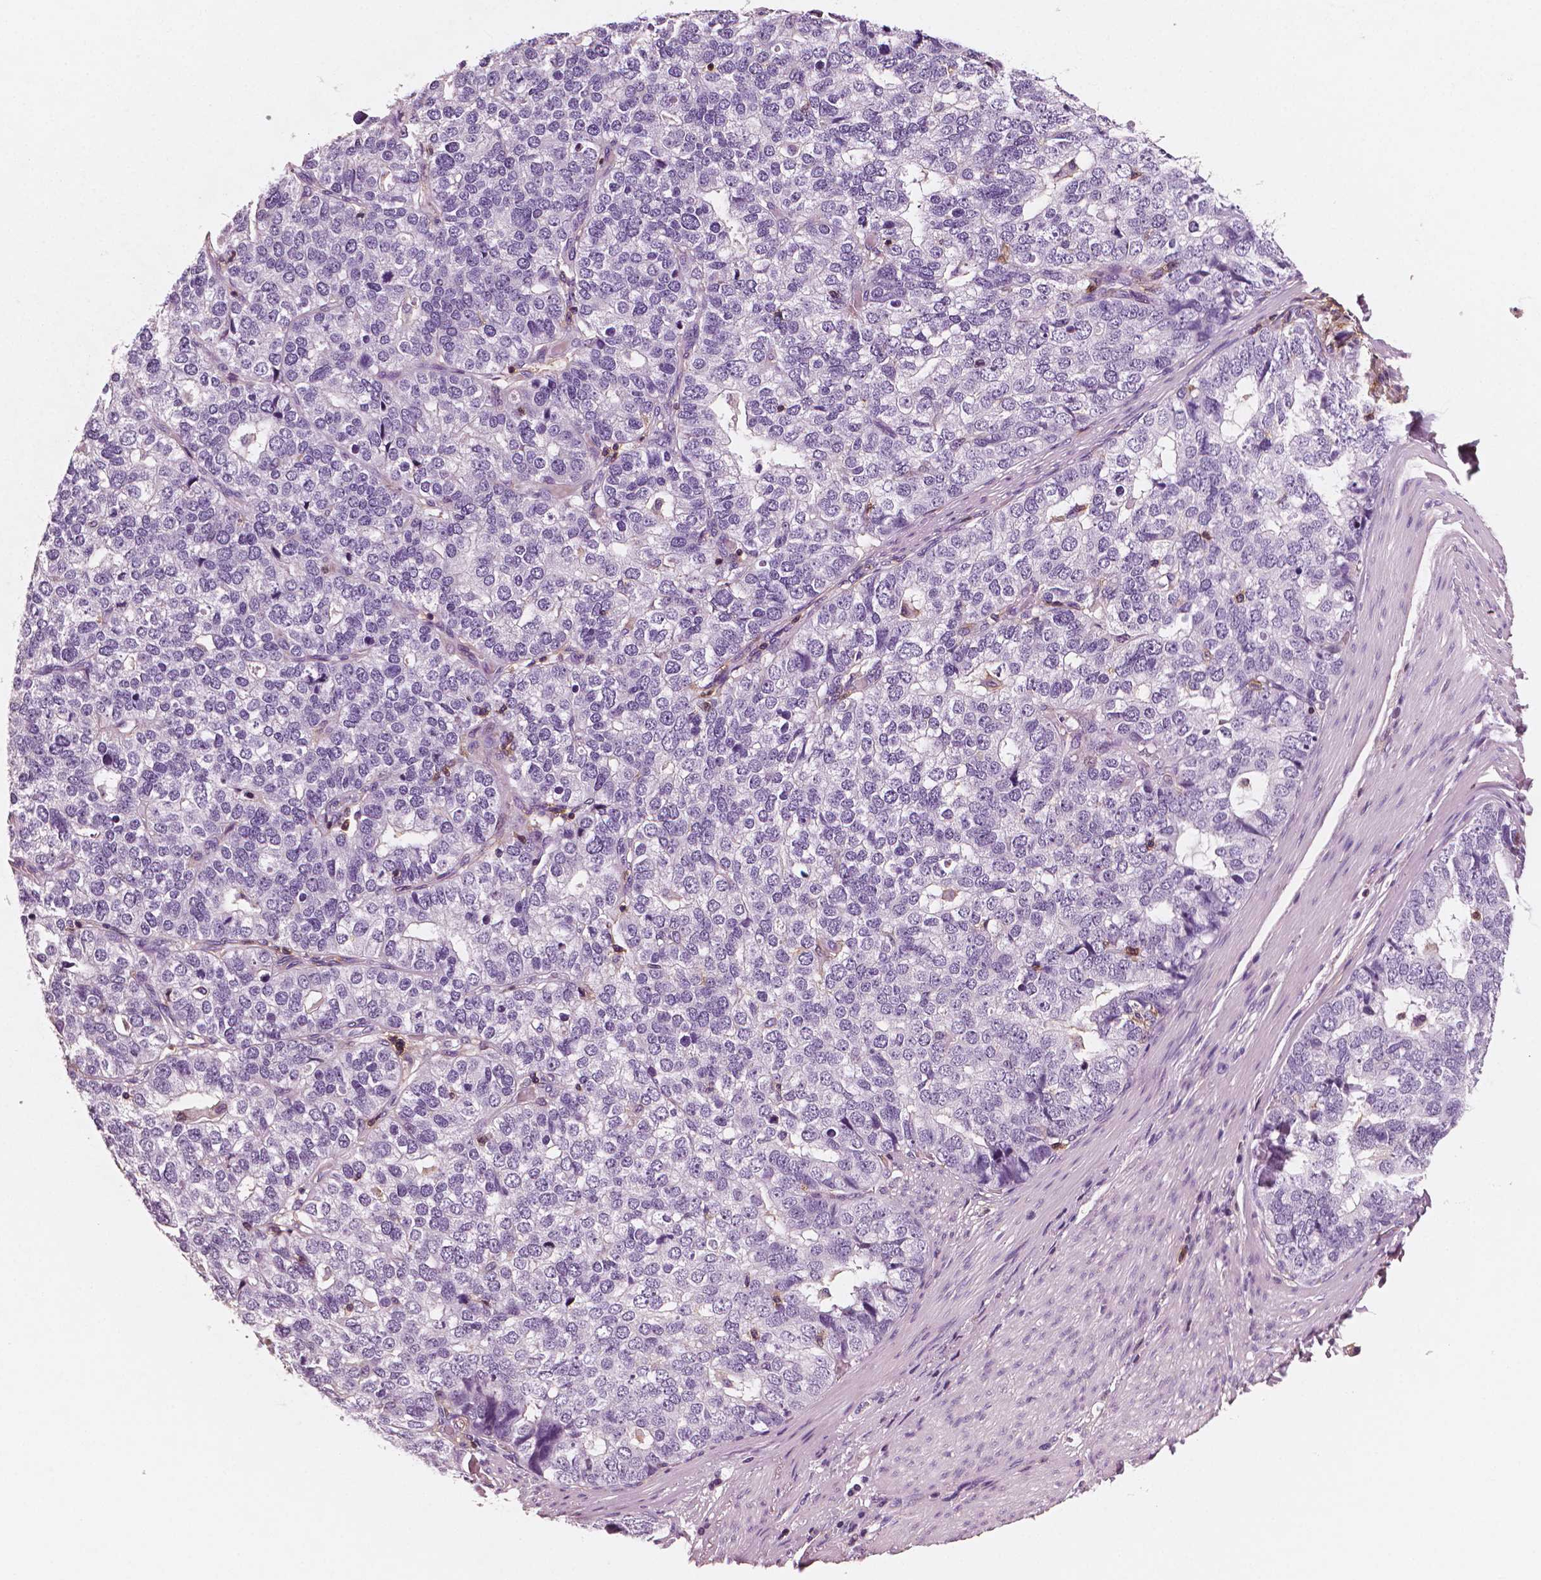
{"staining": {"intensity": "negative", "quantity": "none", "location": "none"}, "tissue": "stomach cancer", "cell_type": "Tumor cells", "image_type": "cancer", "snomed": [{"axis": "morphology", "description": "Adenocarcinoma, NOS"}, {"axis": "topography", "description": "Stomach"}], "caption": "The photomicrograph demonstrates no staining of tumor cells in stomach cancer (adenocarcinoma).", "gene": "PTPRC", "patient": {"sex": "male", "age": 69}}